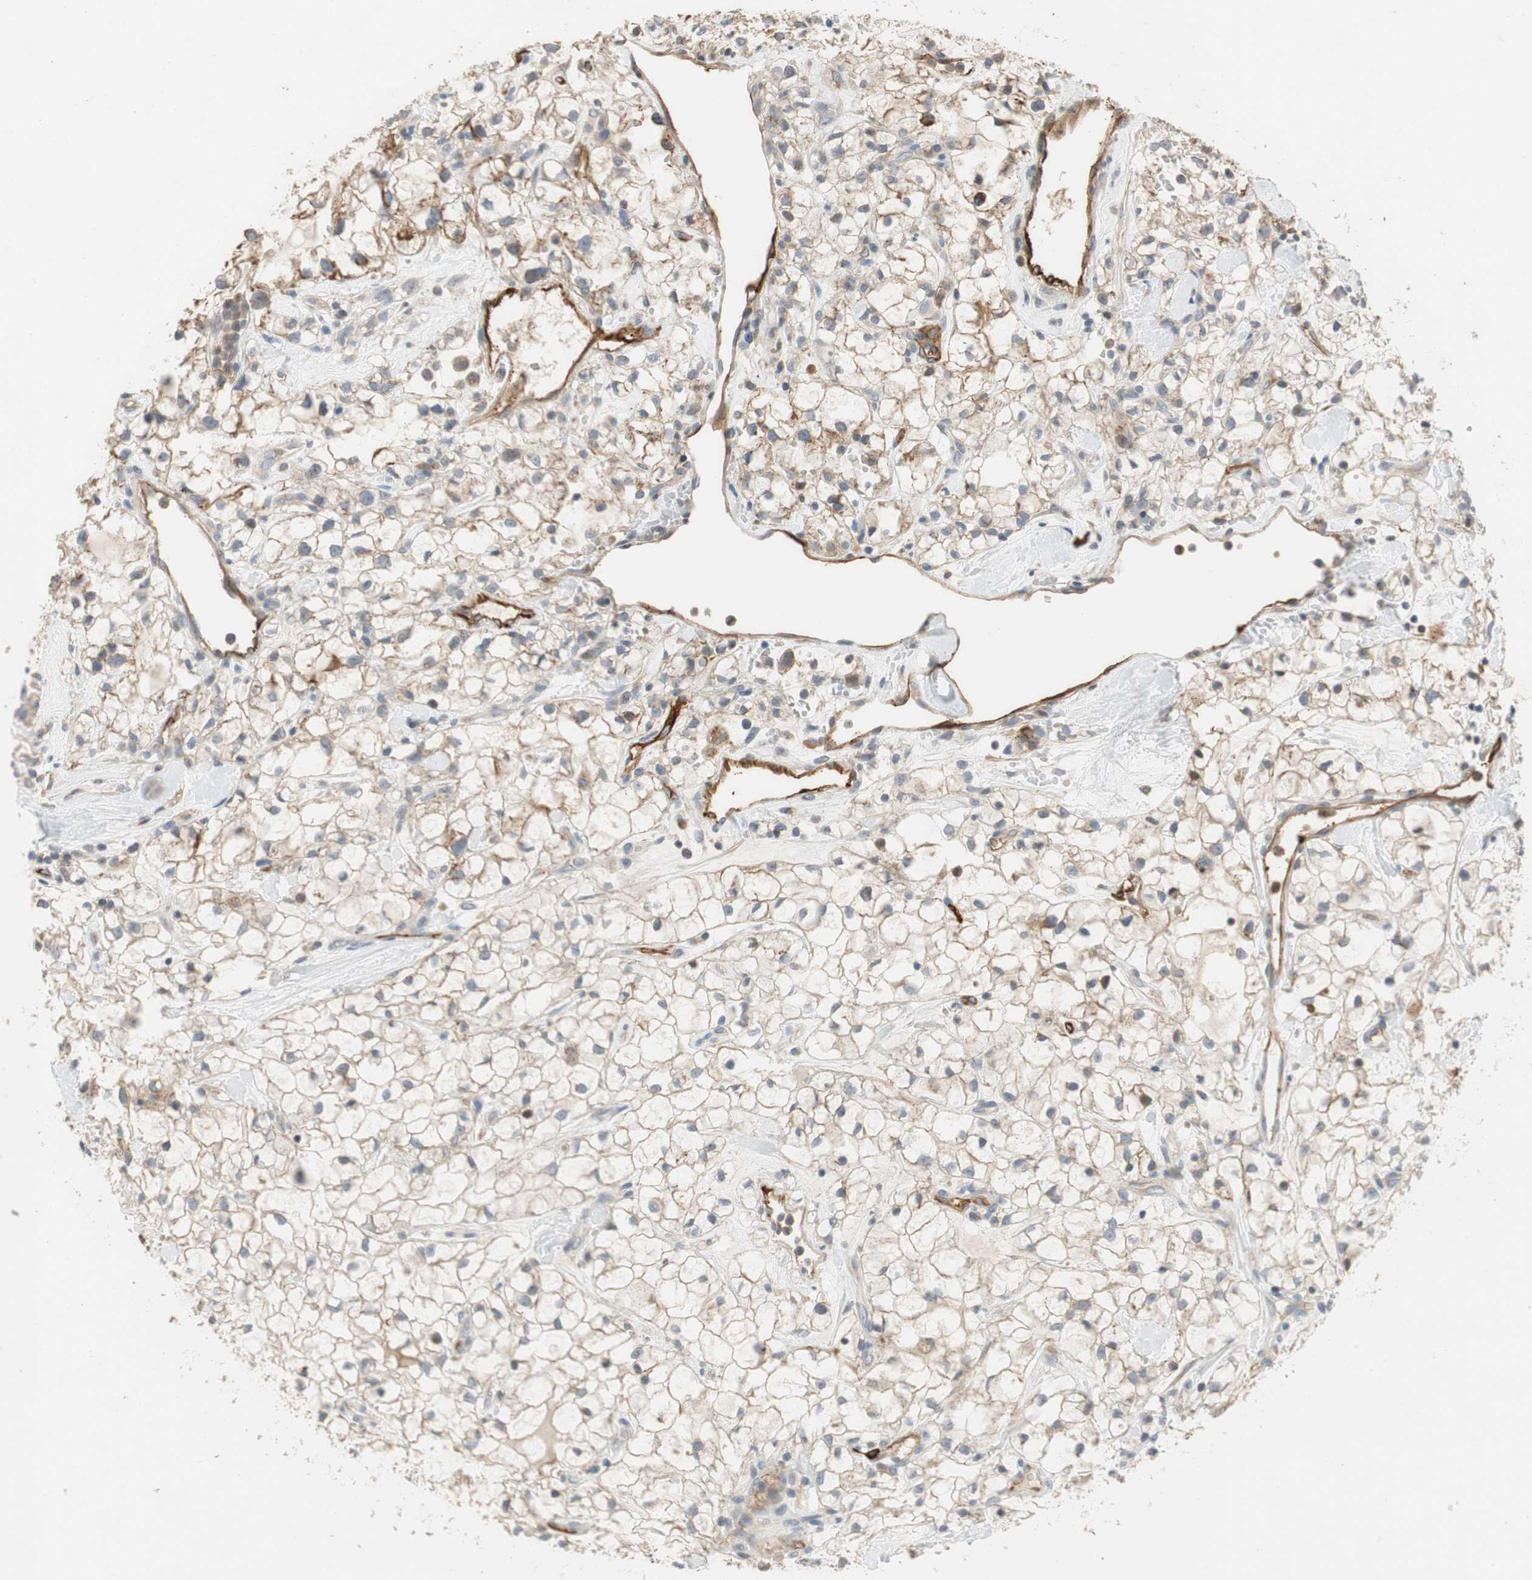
{"staining": {"intensity": "negative", "quantity": "none", "location": "none"}, "tissue": "renal cancer", "cell_type": "Tumor cells", "image_type": "cancer", "snomed": [{"axis": "morphology", "description": "Adenocarcinoma, NOS"}, {"axis": "topography", "description": "Kidney"}], "caption": "Human adenocarcinoma (renal) stained for a protein using IHC displays no positivity in tumor cells.", "gene": "ALPL", "patient": {"sex": "female", "age": 60}}